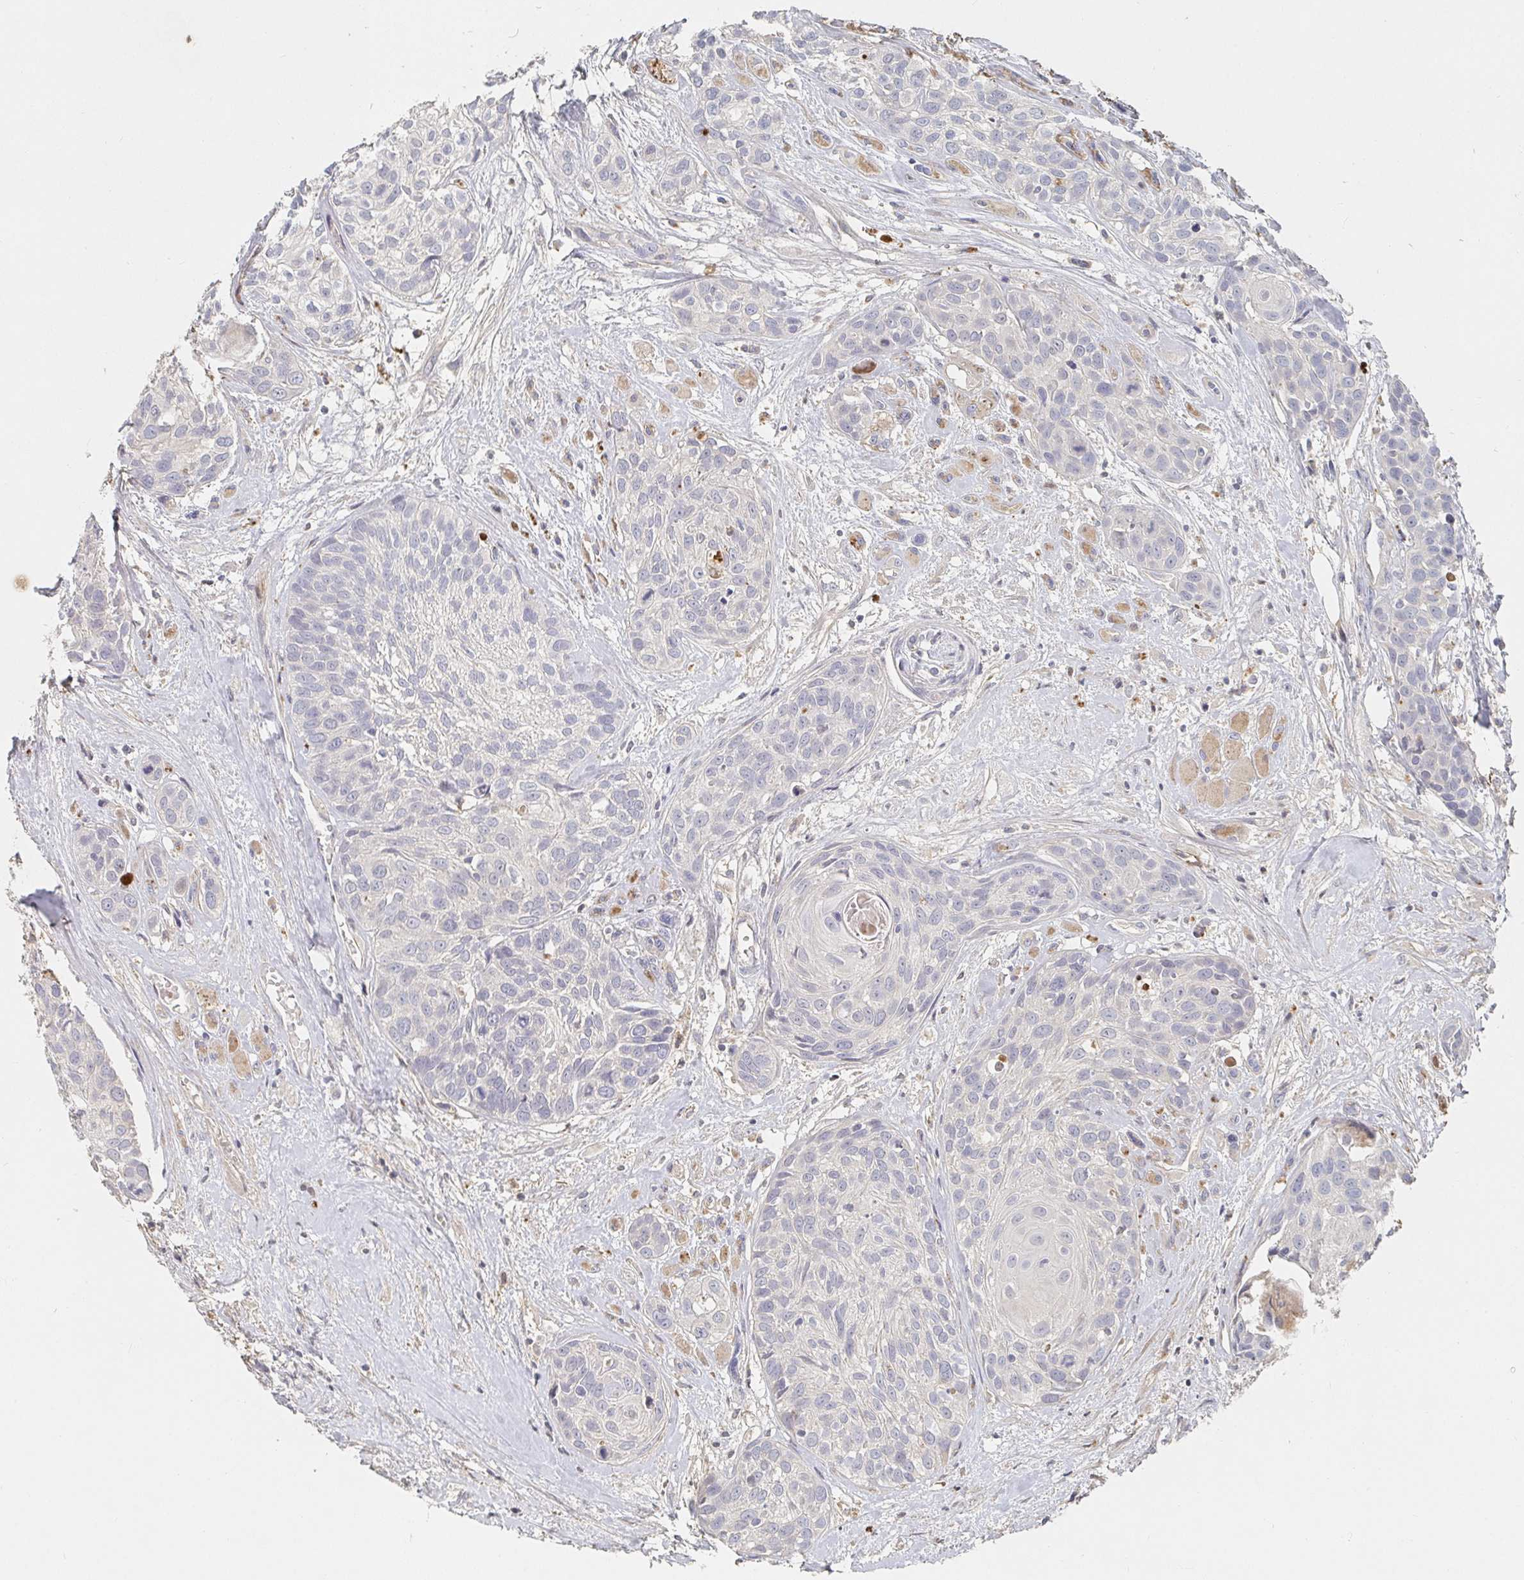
{"staining": {"intensity": "negative", "quantity": "none", "location": "none"}, "tissue": "head and neck cancer", "cell_type": "Tumor cells", "image_type": "cancer", "snomed": [{"axis": "morphology", "description": "Squamous cell carcinoma, NOS"}, {"axis": "topography", "description": "Head-Neck"}], "caption": "Squamous cell carcinoma (head and neck) was stained to show a protein in brown. There is no significant positivity in tumor cells.", "gene": "NME9", "patient": {"sex": "female", "age": 50}}